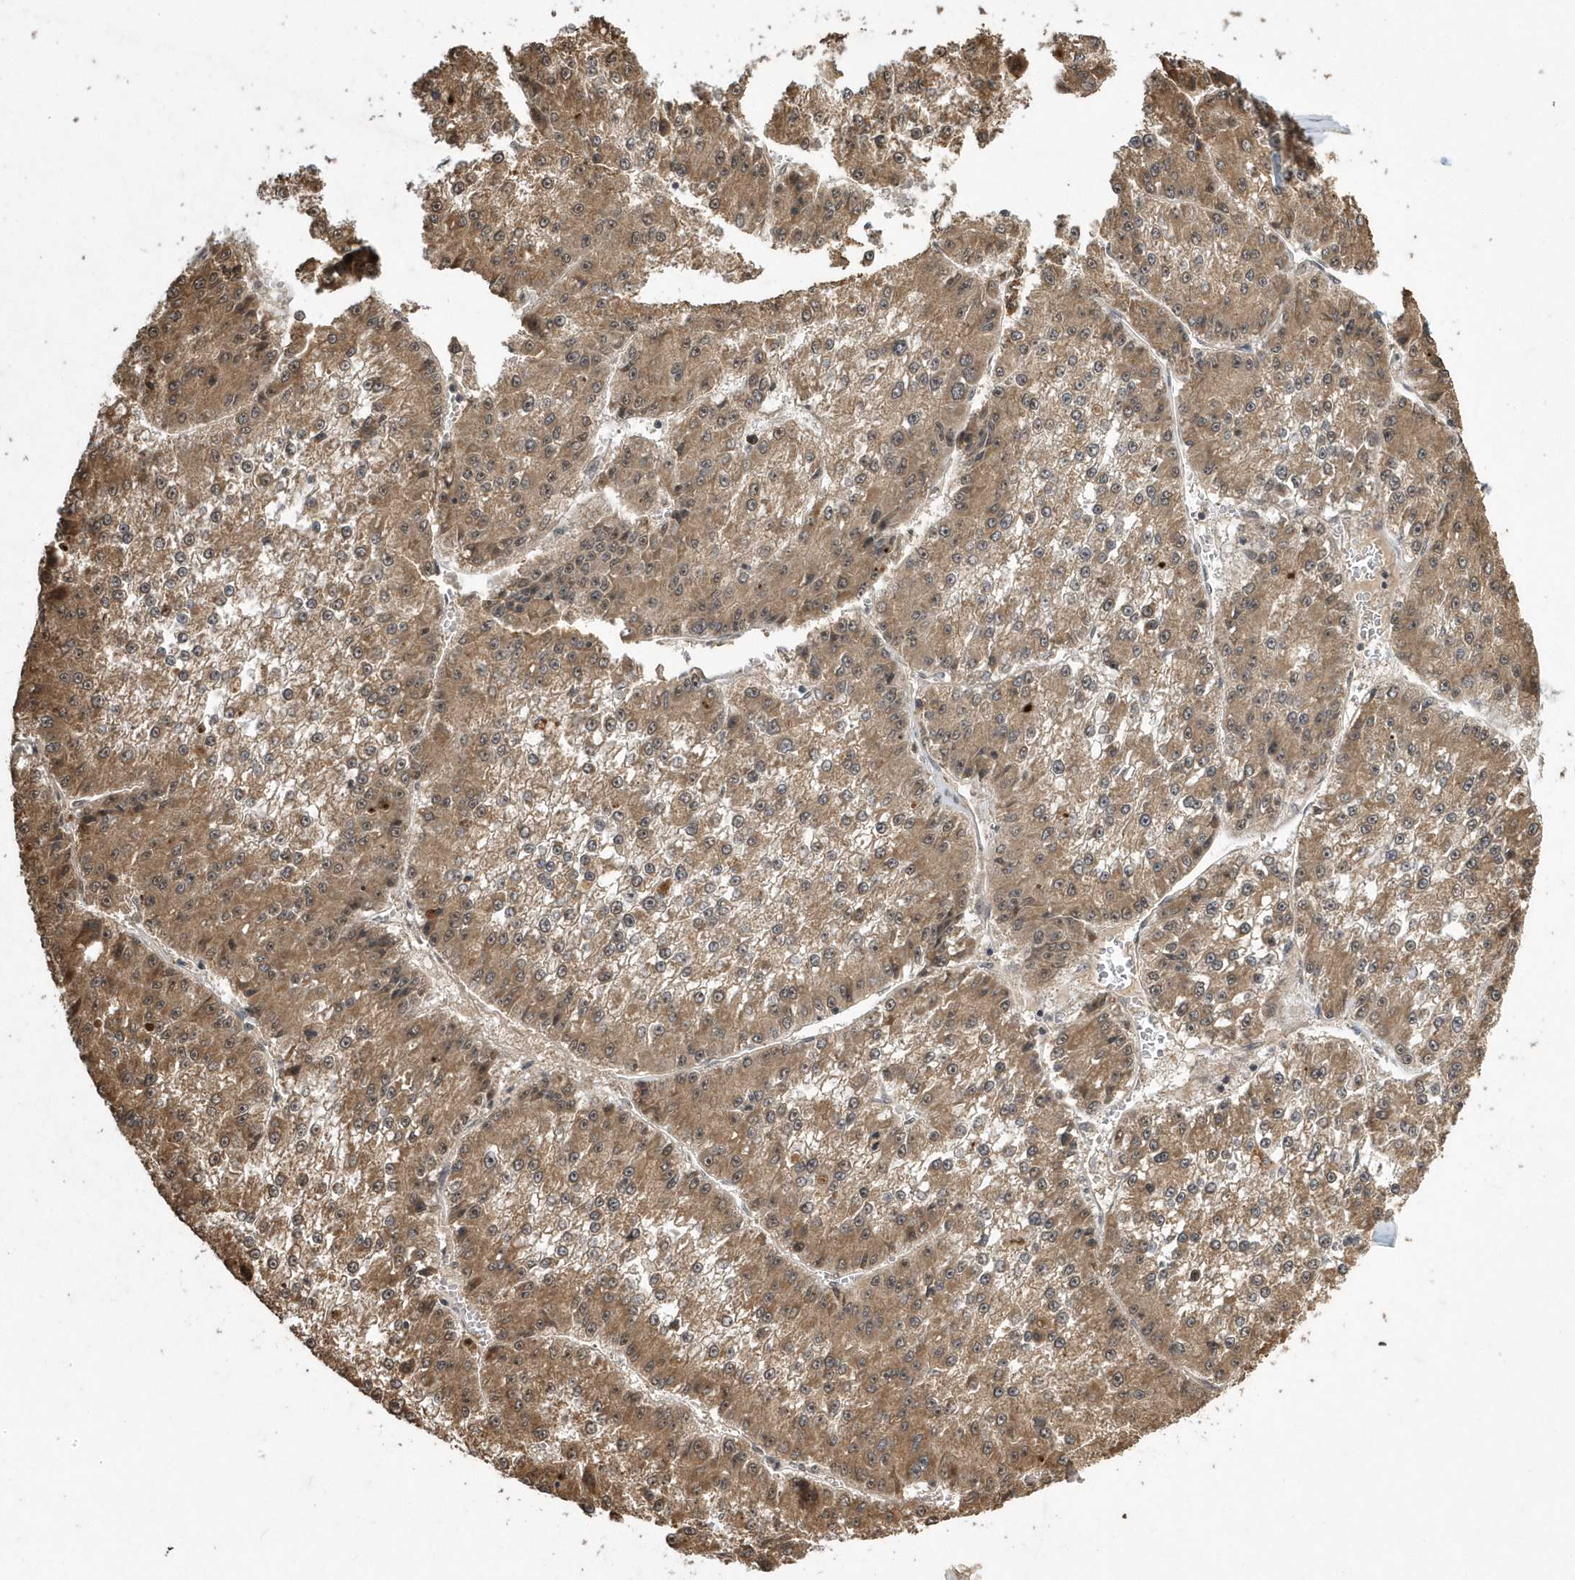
{"staining": {"intensity": "moderate", "quantity": ">75%", "location": "cytoplasmic/membranous"}, "tissue": "liver cancer", "cell_type": "Tumor cells", "image_type": "cancer", "snomed": [{"axis": "morphology", "description": "Carcinoma, Hepatocellular, NOS"}, {"axis": "topography", "description": "Liver"}], "caption": "Liver hepatocellular carcinoma stained with a brown dye demonstrates moderate cytoplasmic/membranous positive positivity in approximately >75% of tumor cells.", "gene": "WASHC5", "patient": {"sex": "female", "age": 73}}